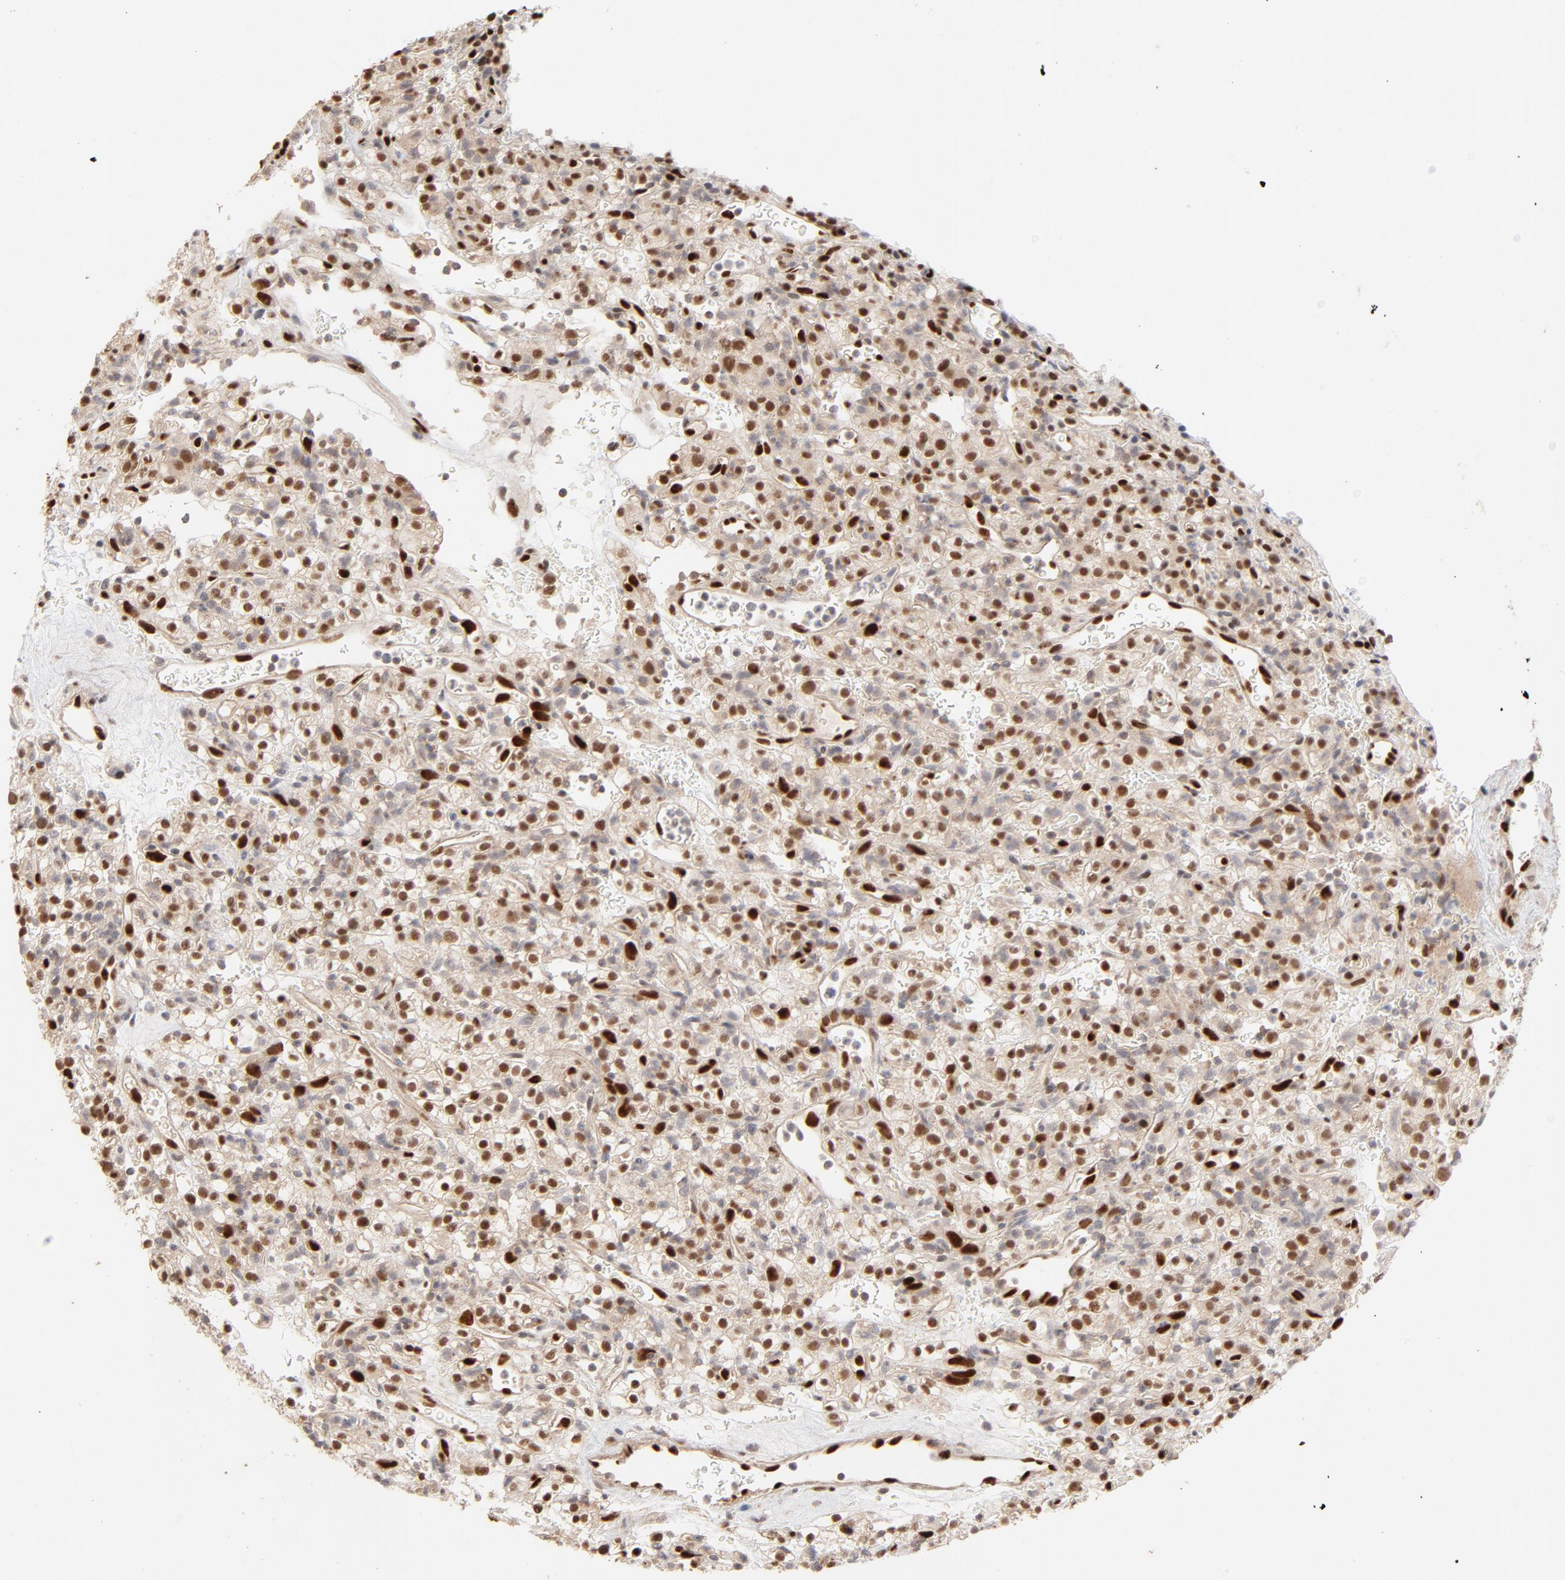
{"staining": {"intensity": "strong", "quantity": ">75%", "location": "nuclear"}, "tissue": "renal cancer", "cell_type": "Tumor cells", "image_type": "cancer", "snomed": [{"axis": "morphology", "description": "Normal tissue, NOS"}, {"axis": "morphology", "description": "Adenocarcinoma, NOS"}, {"axis": "topography", "description": "Kidney"}], "caption": "Strong nuclear expression for a protein is appreciated in about >75% of tumor cells of adenocarcinoma (renal) using immunohistochemistry (IHC).", "gene": "NFIB", "patient": {"sex": "female", "age": 72}}